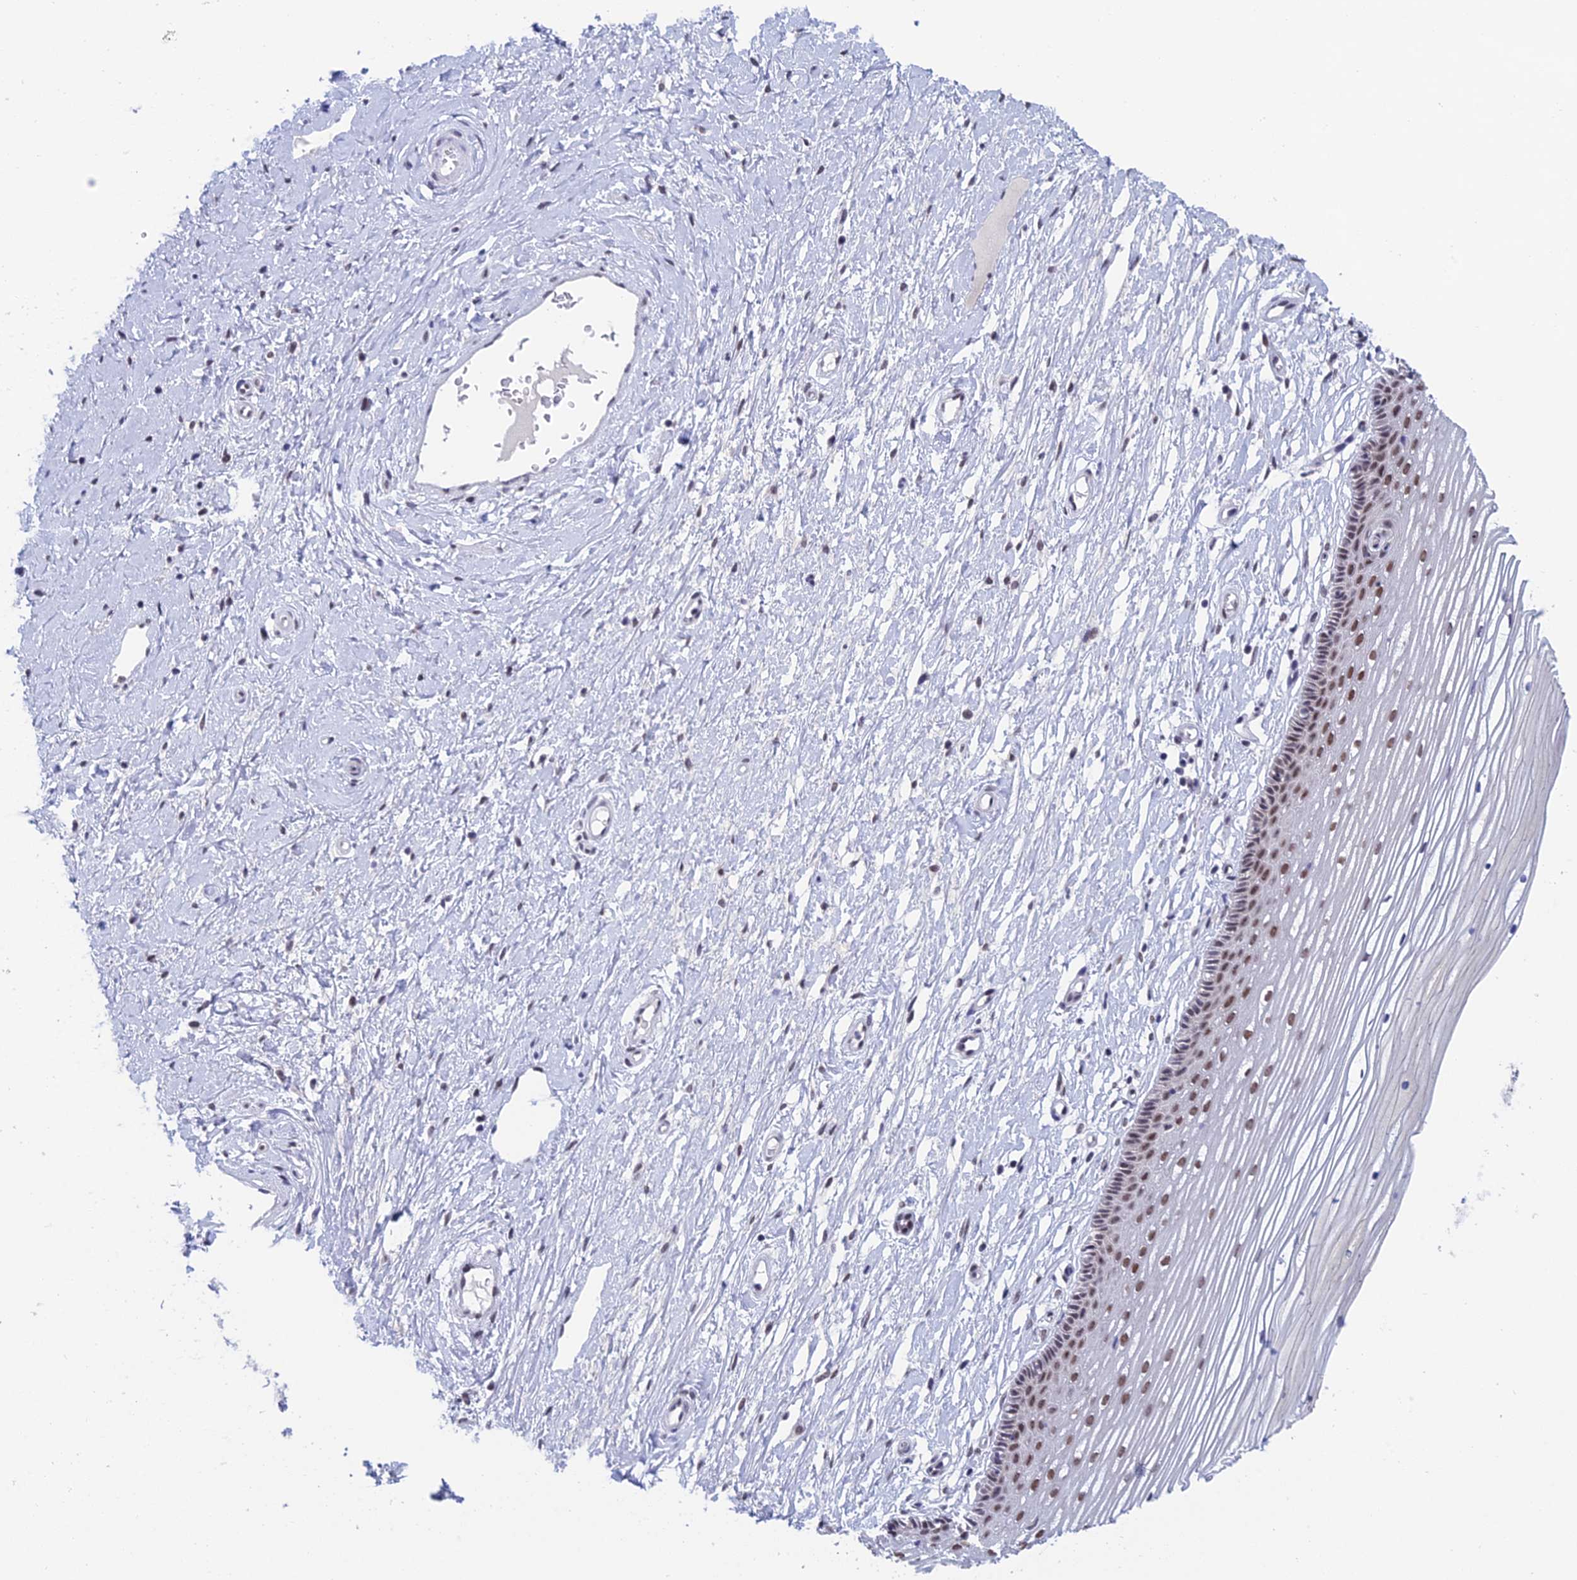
{"staining": {"intensity": "moderate", "quantity": "<25%", "location": "nuclear"}, "tissue": "vagina", "cell_type": "Squamous epithelial cells", "image_type": "normal", "snomed": [{"axis": "morphology", "description": "Normal tissue, NOS"}, {"axis": "topography", "description": "Vagina"}, {"axis": "topography", "description": "Cervix"}], "caption": "A high-resolution histopathology image shows immunohistochemistry (IHC) staining of normal vagina, which demonstrates moderate nuclear staining in approximately <25% of squamous epithelial cells. Nuclei are stained in blue.", "gene": "NABP2", "patient": {"sex": "female", "age": 40}}